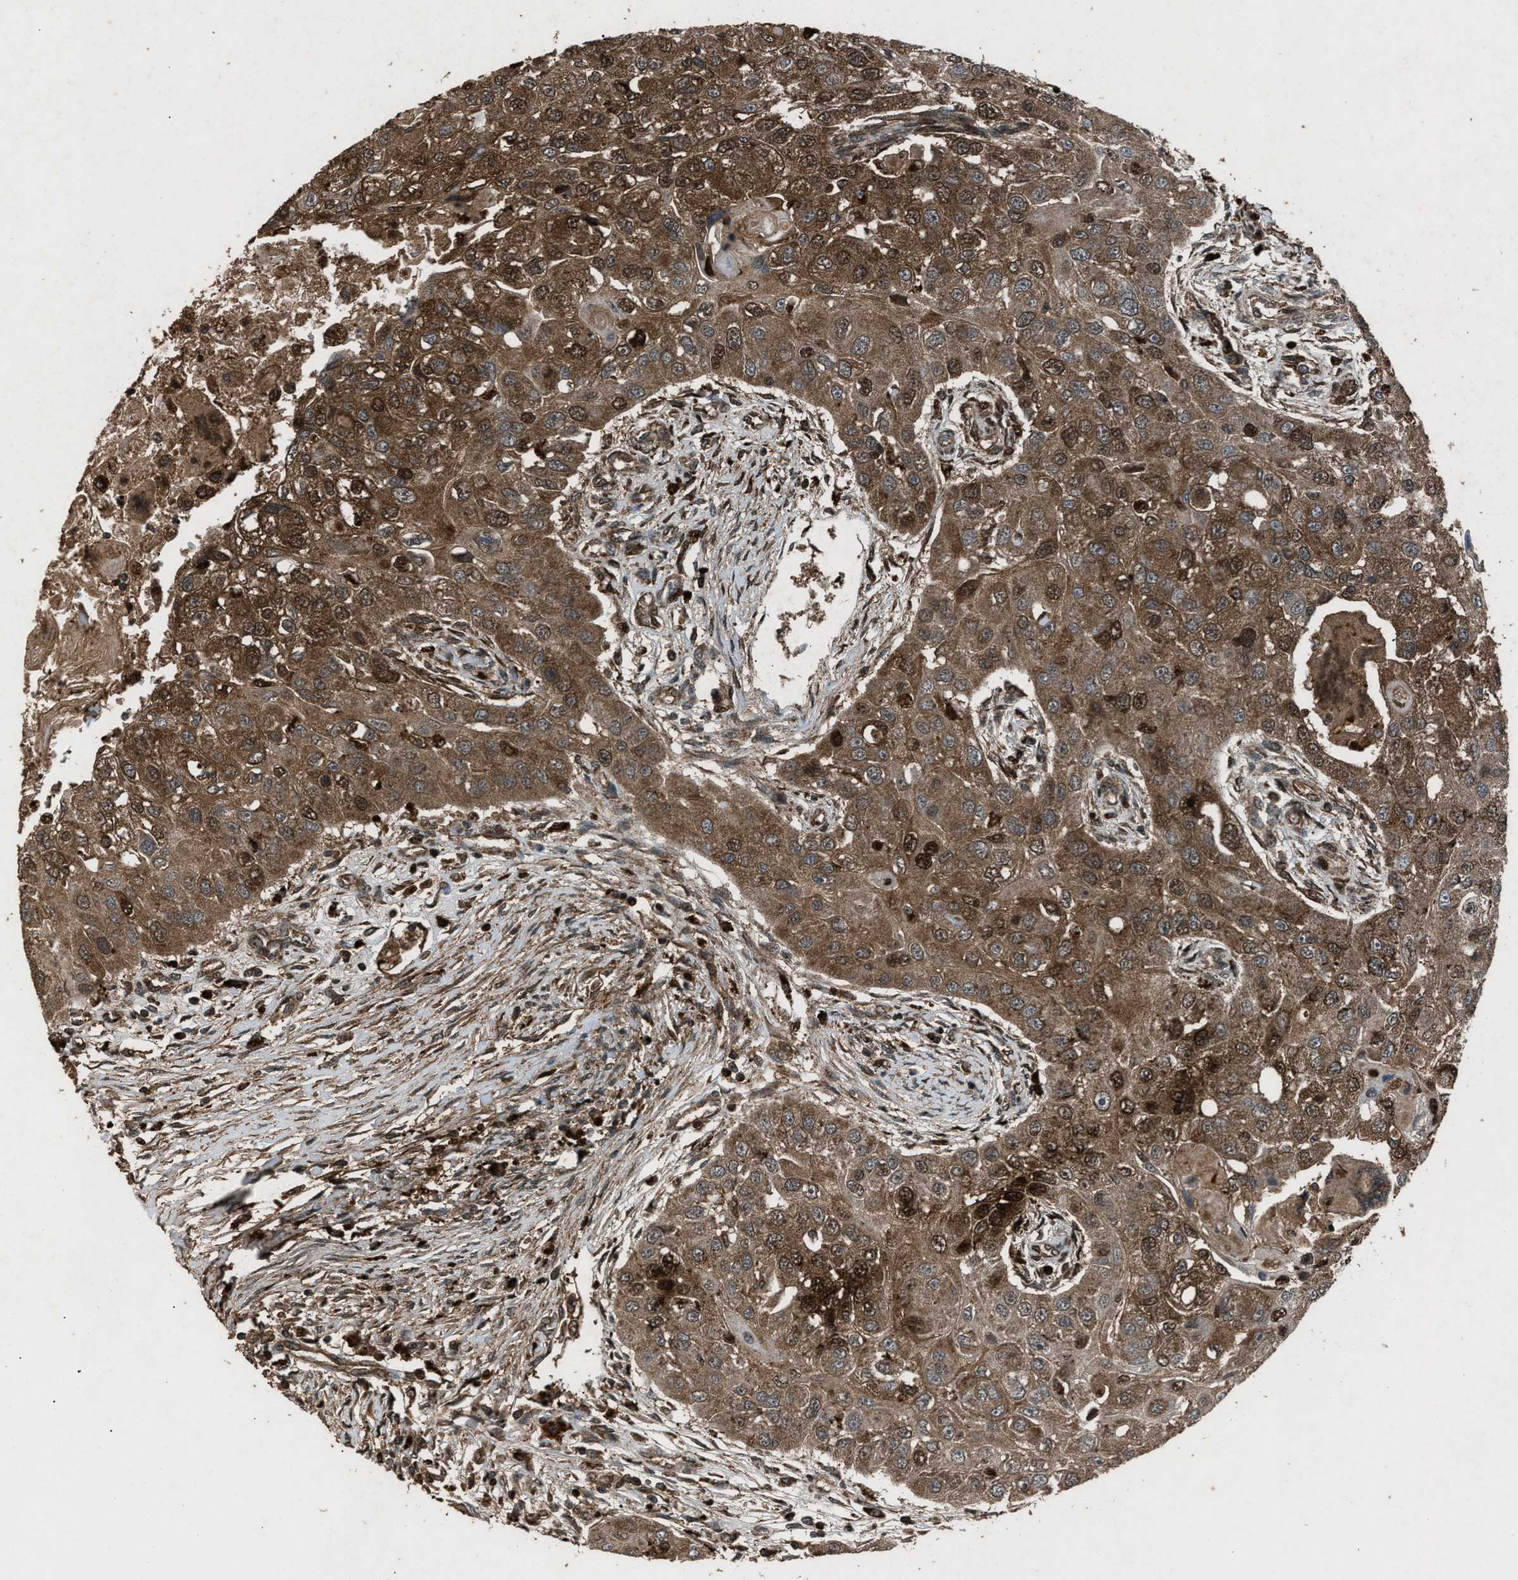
{"staining": {"intensity": "strong", "quantity": ">75%", "location": "cytoplasmic/membranous"}, "tissue": "head and neck cancer", "cell_type": "Tumor cells", "image_type": "cancer", "snomed": [{"axis": "morphology", "description": "Normal tissue, NOS"}, {"axis": "morphology", "description": "Squamous cell carcinoma, NOS"}, {"axis": "topography", "description": "Skeletal muscle"}, {"axis": "topography", "description": "Head-Neck"}], "caption": "Protein positivity by immunohistochemistry (IHC) reveals strong cytoplasmic/membranous staining in about >75% of tumor cells in head and neck squamous cell carcinoma. (brown staining indicates protein expression, while blue staining denotes nuclei).", "gene": "PSMD1", "patient": {"sex": "male", "age": 51}}